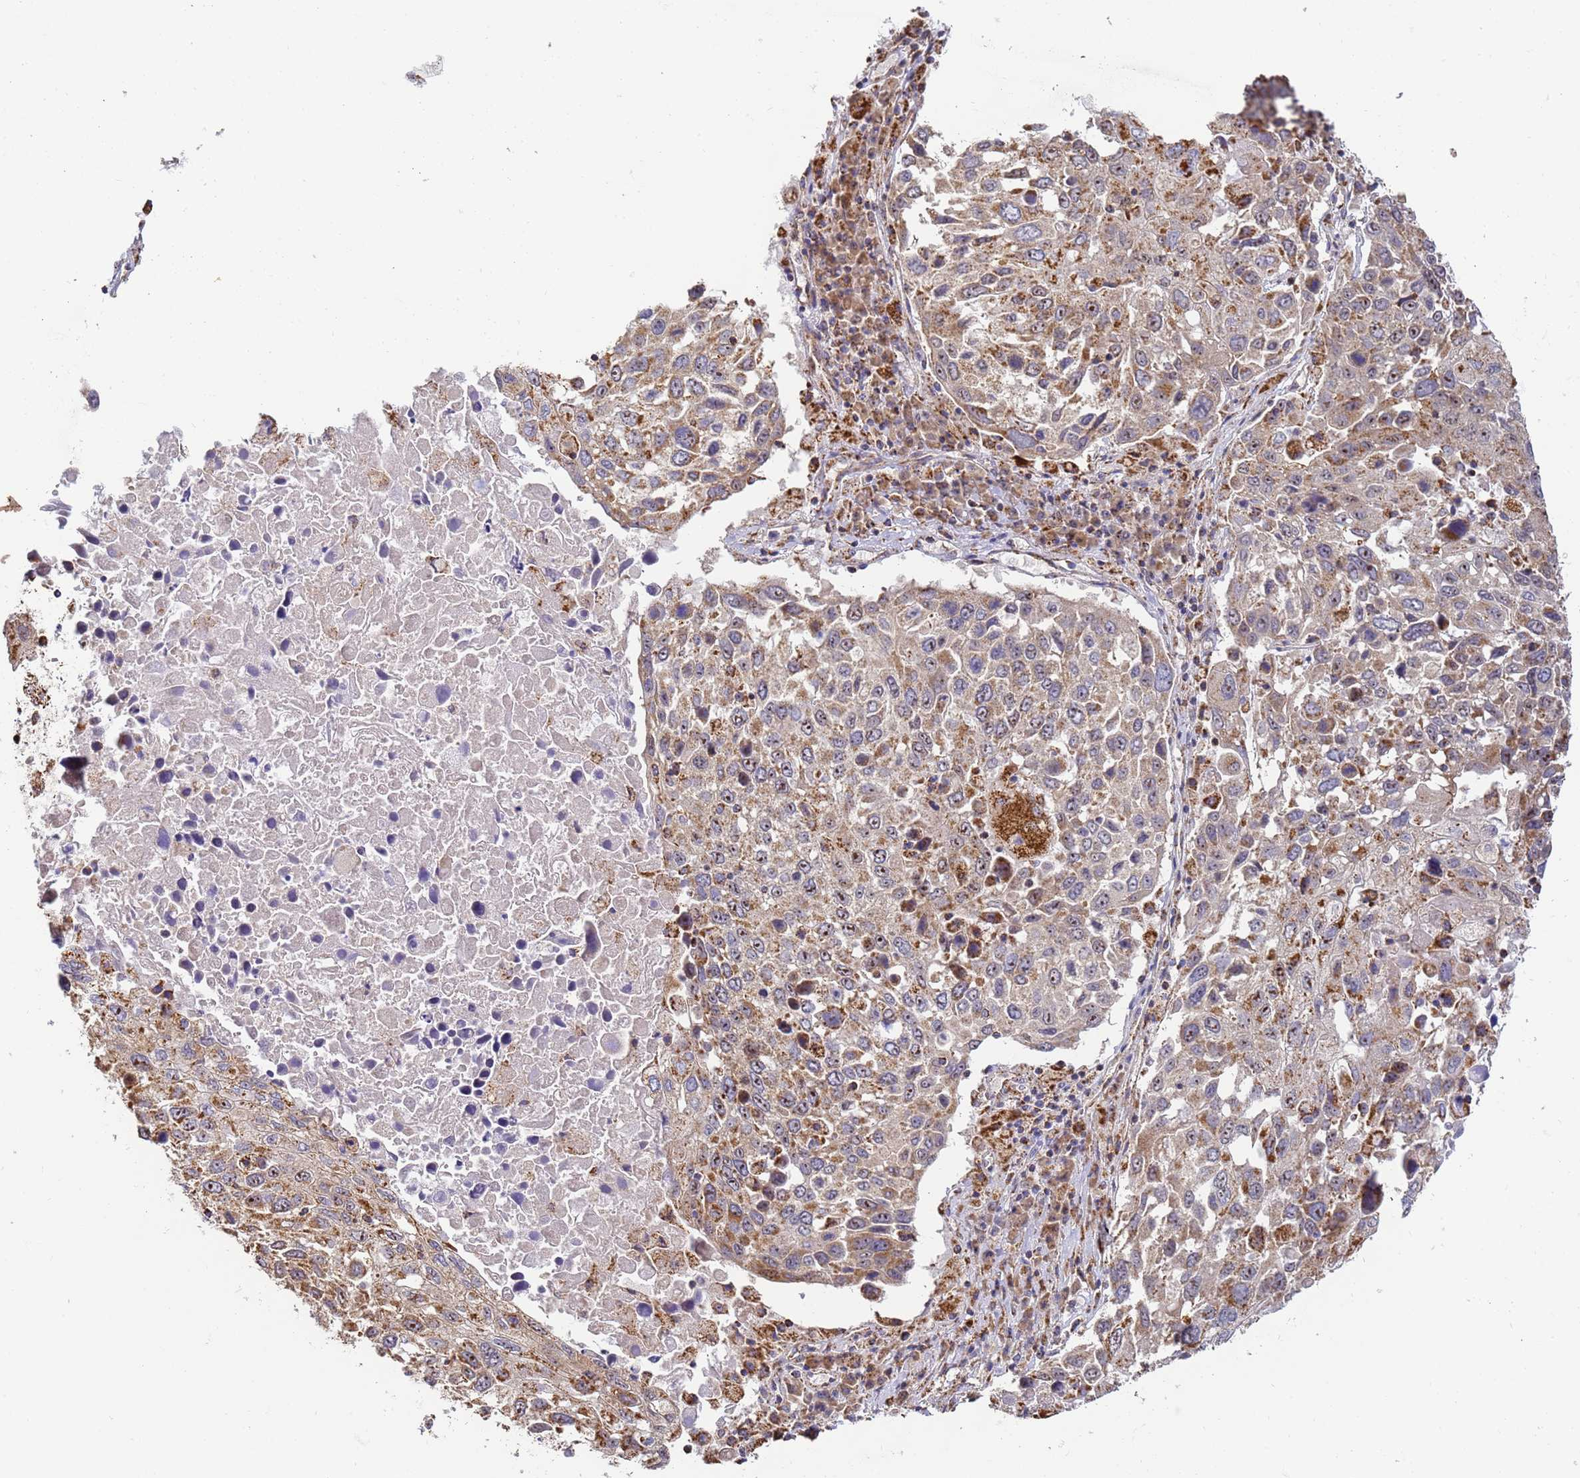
{"staining": {"intensity": "moderate", "quantity": "25%-75%", "location": "cytoplasmic/membranous"}, "tissue": "lung cancer", "cell_type": "Tumor cells", "image_type": "cancer", "snomed": [{"axis": "morphology", "description": "Squamous cell carcinoma, NOS"}, {"axis": "topography", "description": "Lung"}], "caption": "This photomicrograph demonstrates immunohistochemistry staining of lung squamous cell carcinoma, with medium moderate cytoplasmic/membranous positivity in approximately 25%-75% of tumor cells.", "gene": "FRG2C", "patient": {"sex": "male", "age": 65}}